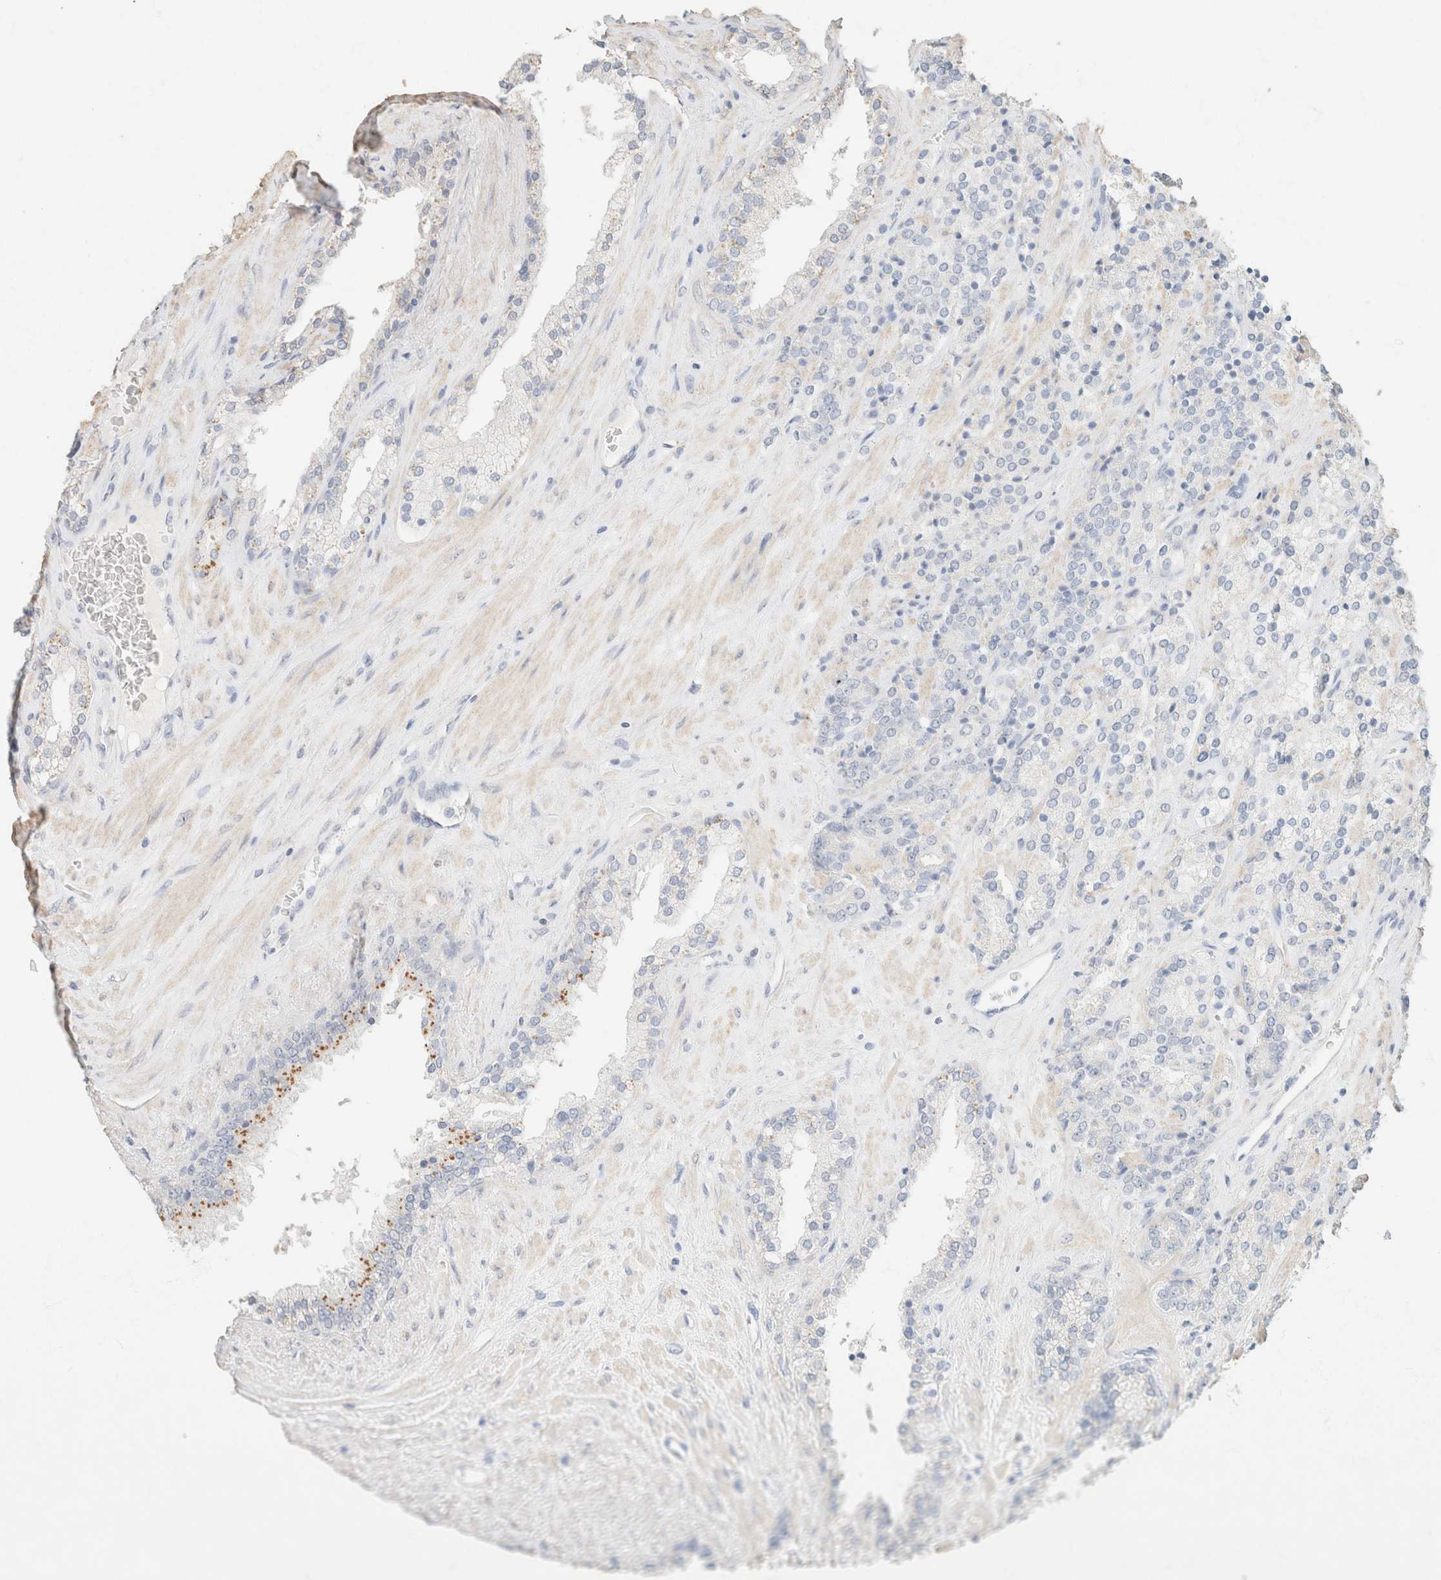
{"staining": {"intensity": "negative", "quantity": "none", "location": "none"}, "tissue": "prostate cancer", "cell_type": "Tumor cells", "image_type": "cancer", "snomed": [{"axis": "morphology", "description": "Adenocarcinoma, High grade"}, {"axis": "topography", "description": "Prostate"}], "caption": "This is an immunohistochemistry photomicrograph of human prostate cancer. There is no positivity in tumor cells.", "gene": "CA12", "patient": {"sex": "male", "age": 71}}